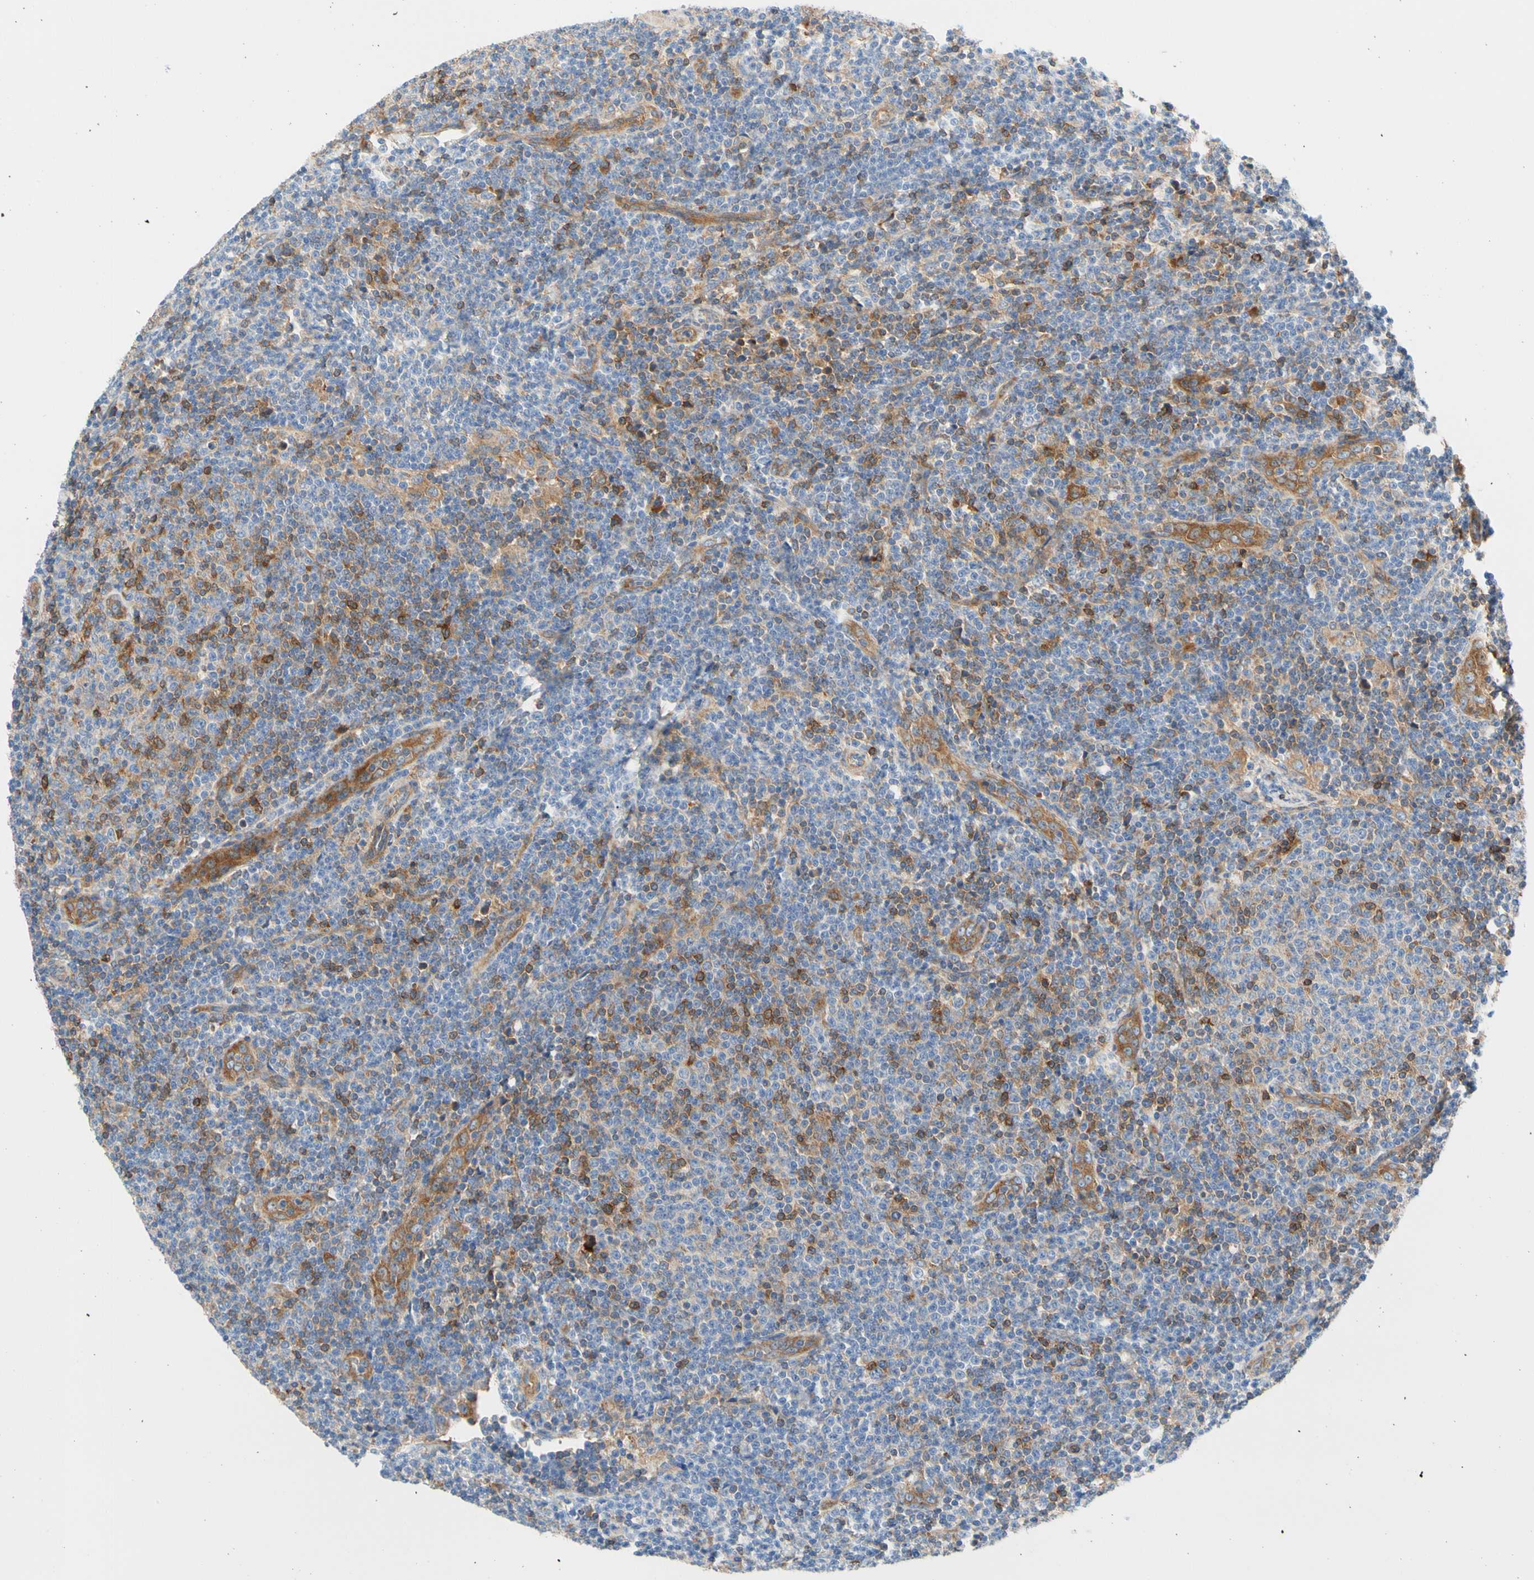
{"staining": {"intensity": "weak", "quantity": ">75%", "location": "cytoplasmic/membranous"}, "tissue": "lymphoma", "cell_type": "Tumor cells", "image_type": "cancer", "snomed": [{"axis": "morphology", "description": "Malignant lymphoma, non-Hodgkin's type, Low grade"}, {"axis": "topography", "description": "Lymph node"}], "caption": "Human low-grade malignant lymphoma, non-Hodgkin's type stained with a protein marker demonstrates weak staining in tumor cells.", "gene": "GPHN", "patient": {"sex": "male", "age": 66}}